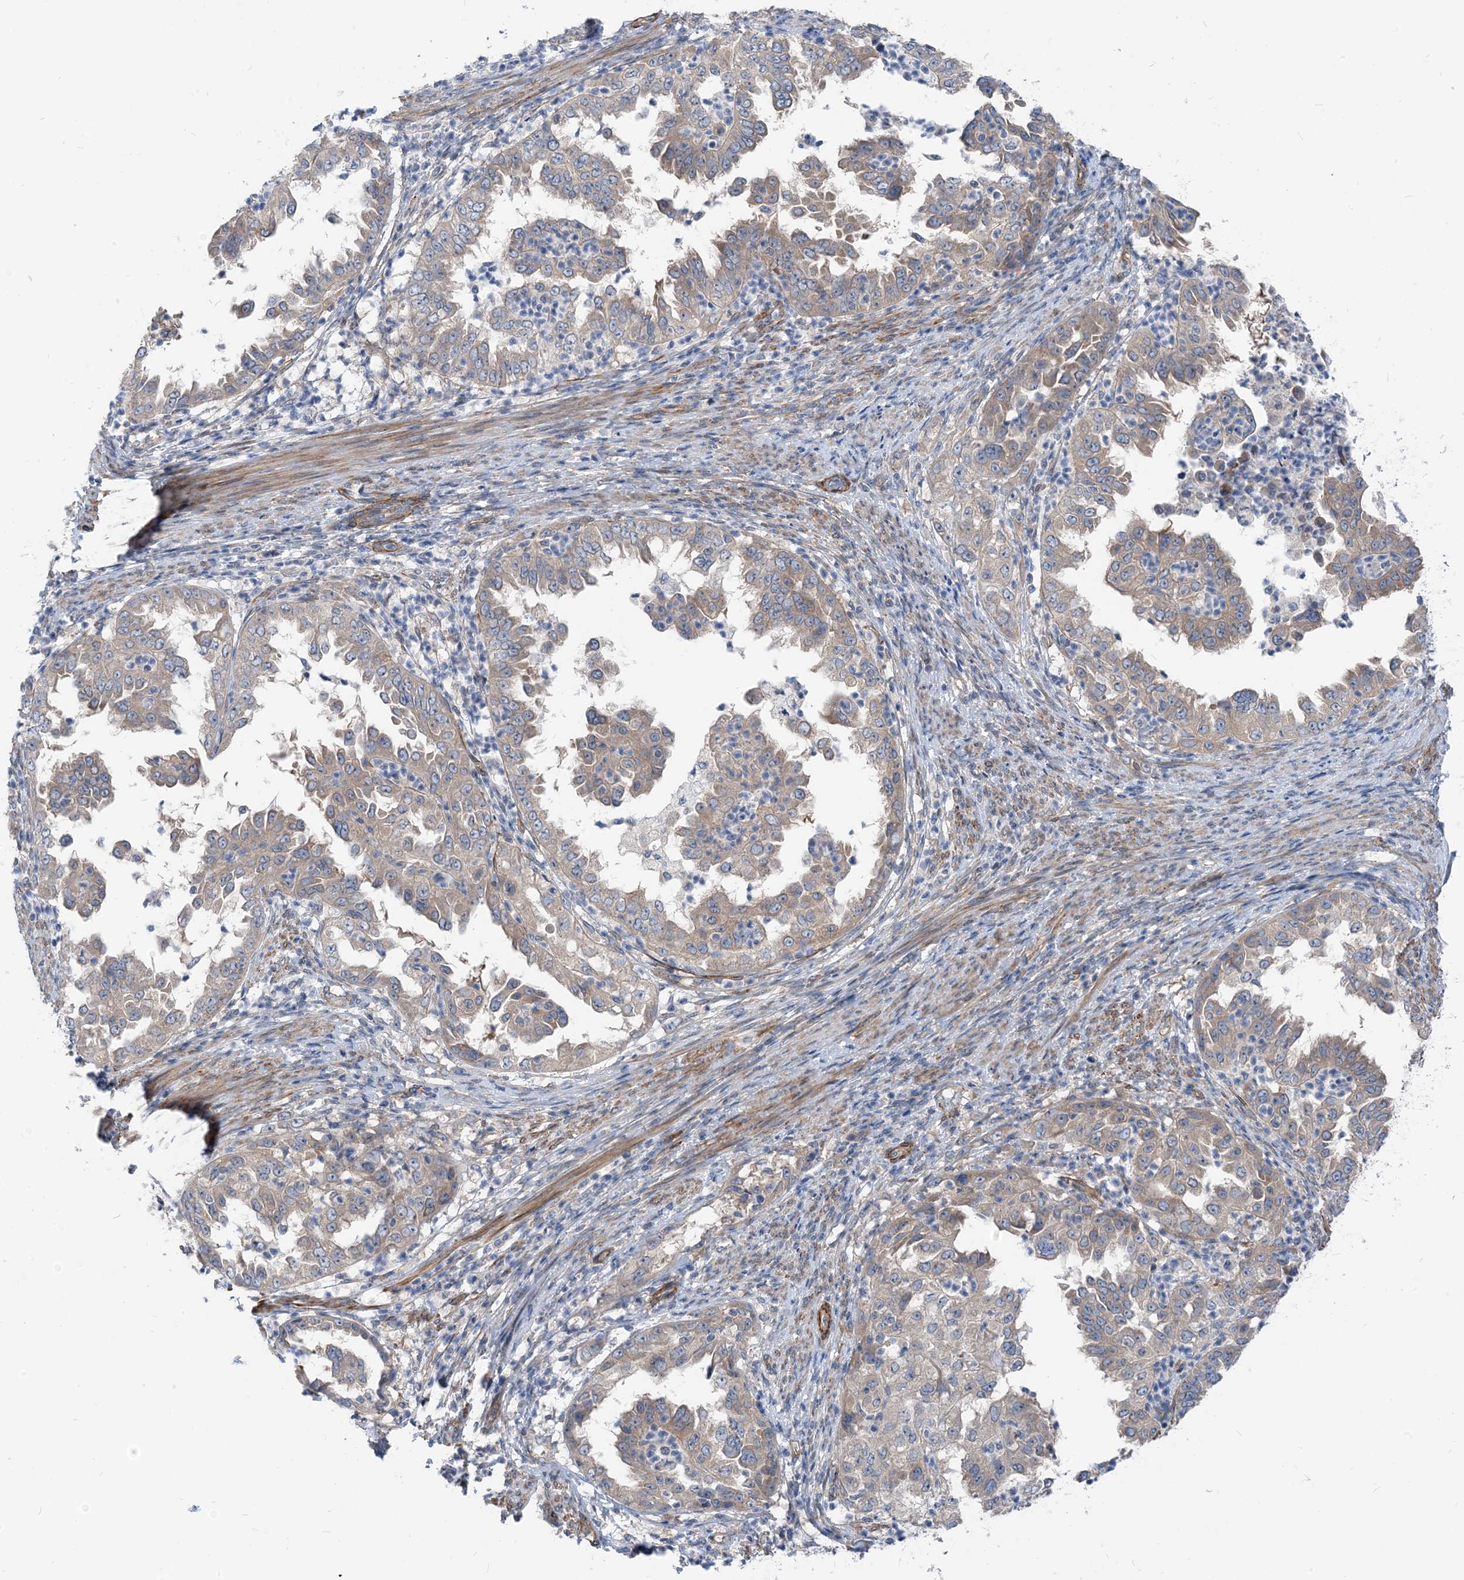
{"staining": {"intensity": "weak", "quantity": "<25%", "location": "cytoplasmic/membranous"}, "tissue": "endometrial cancer", "cell_type": "Tumor cells", "image_type": "cancer", "snomed": [{"axis": "morphology", "description": "Adenocarcinoma, NOS"}, {"axis": "topography", "description": "Endometrium"}], "caption": "The immunohistochemistry micrograph has no significant expression in tumor cells of adenocarcinoma (endometrial) tissue. Brightfield microscopy of IHC stained with DAB (3,3'-diaminobenzidine) (brown) and hematoxylin (blue), captured at high magnification.", "gene": "PLEKHA3", "patient": {"sex": "female", "age": 85}}